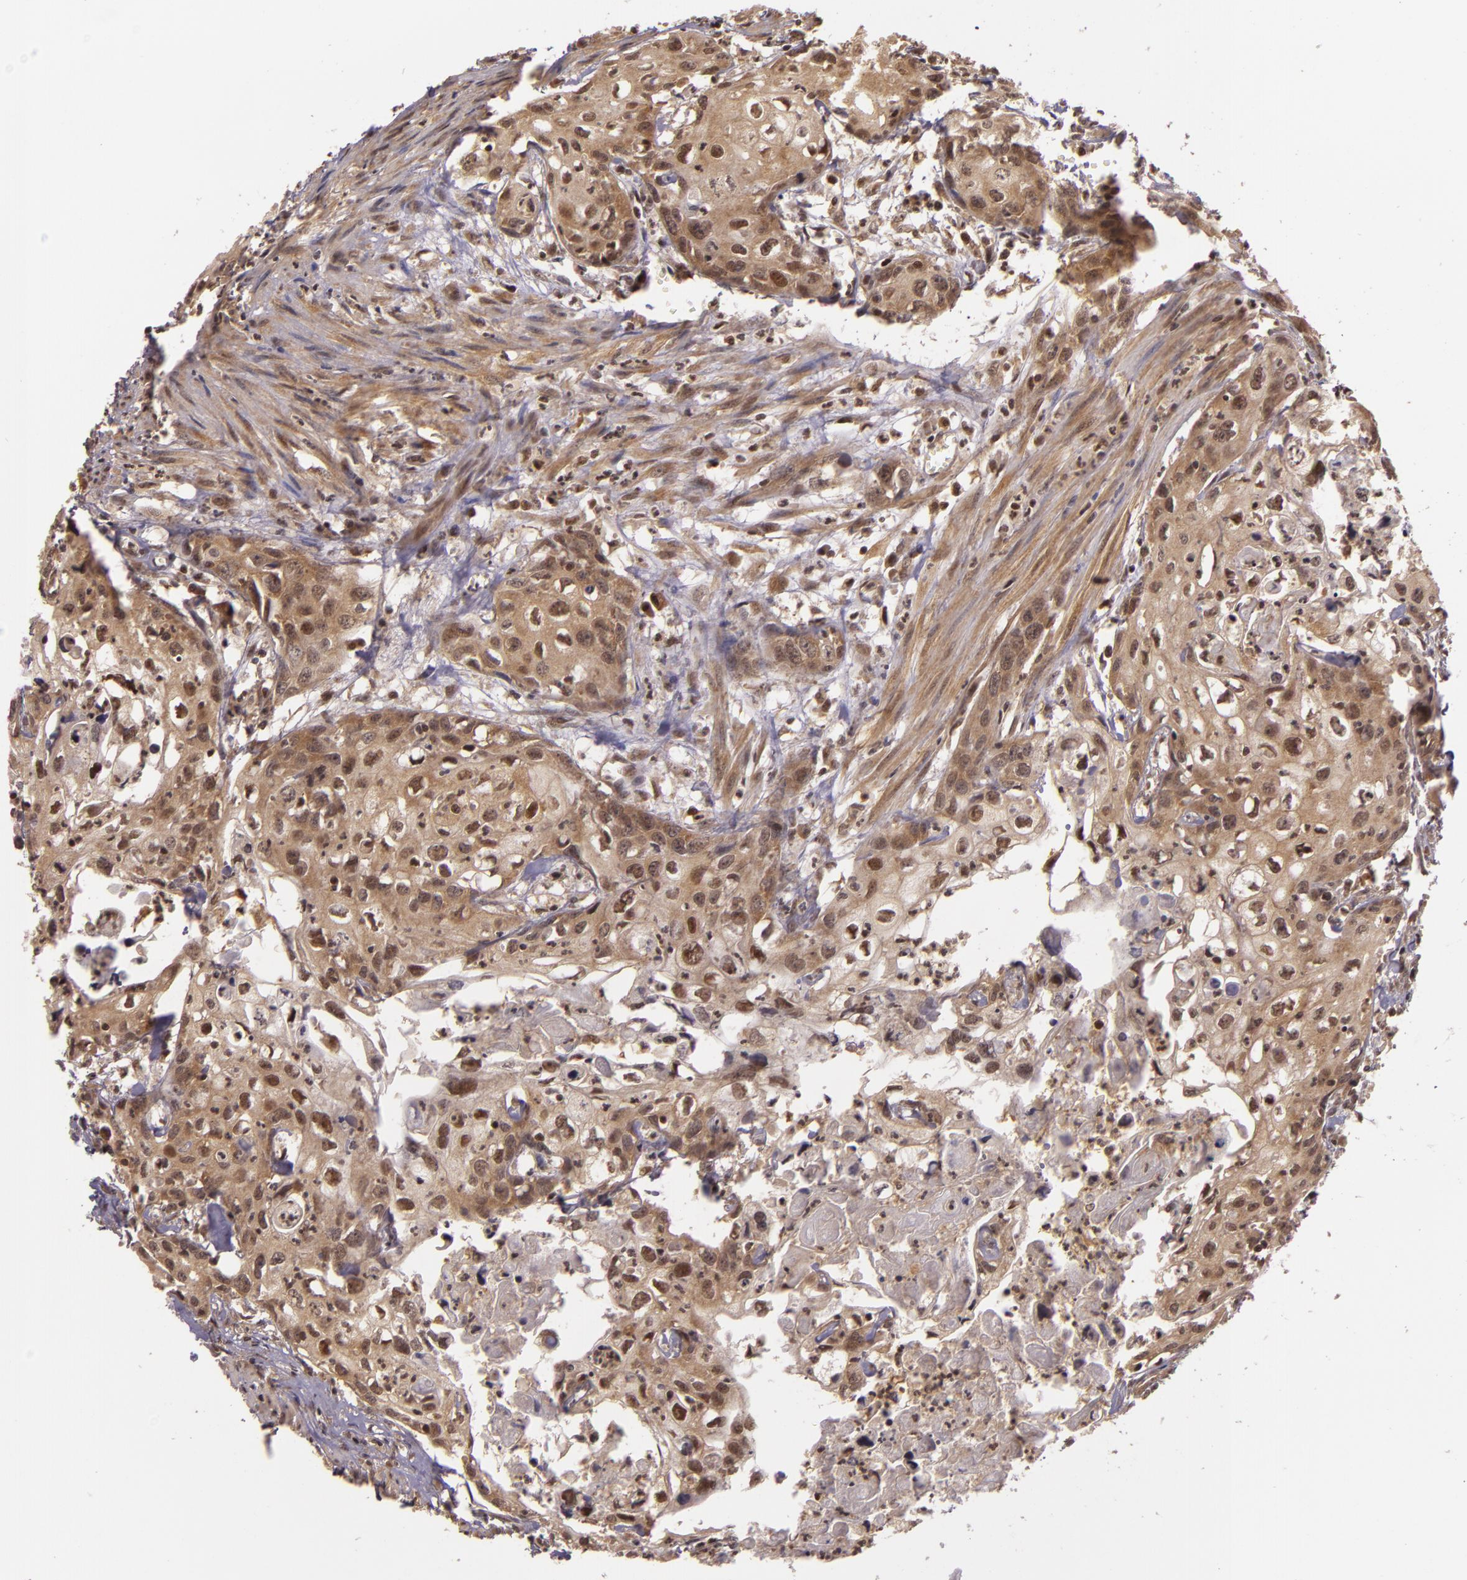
{"staining": {"intensity": "moderate", "quantity": ">75%", "location": "cytoplasmic/membranous"}, "tissue": "urothelial cancer", "cell_type": "Tumor cells", "image_type": "cancer", "snomed": [{"axis": "morphology", "description": "Urothelial carcinoma, High grade"}, {"axis": "topography", "description": "Urinary bladder"}], "caption": "A brown stain shows moderate cytoplasmic/membranous positivity of a protein in urothelial cancer tumor cells. Using DAB (3,3'-diaminobenzidine) (brown) and hematoxylin (blue) stains, captured at high magnification using brightfield microscopy.", "gene": "TXNRD2", "patient": {"sex": "male", "age": 54}}